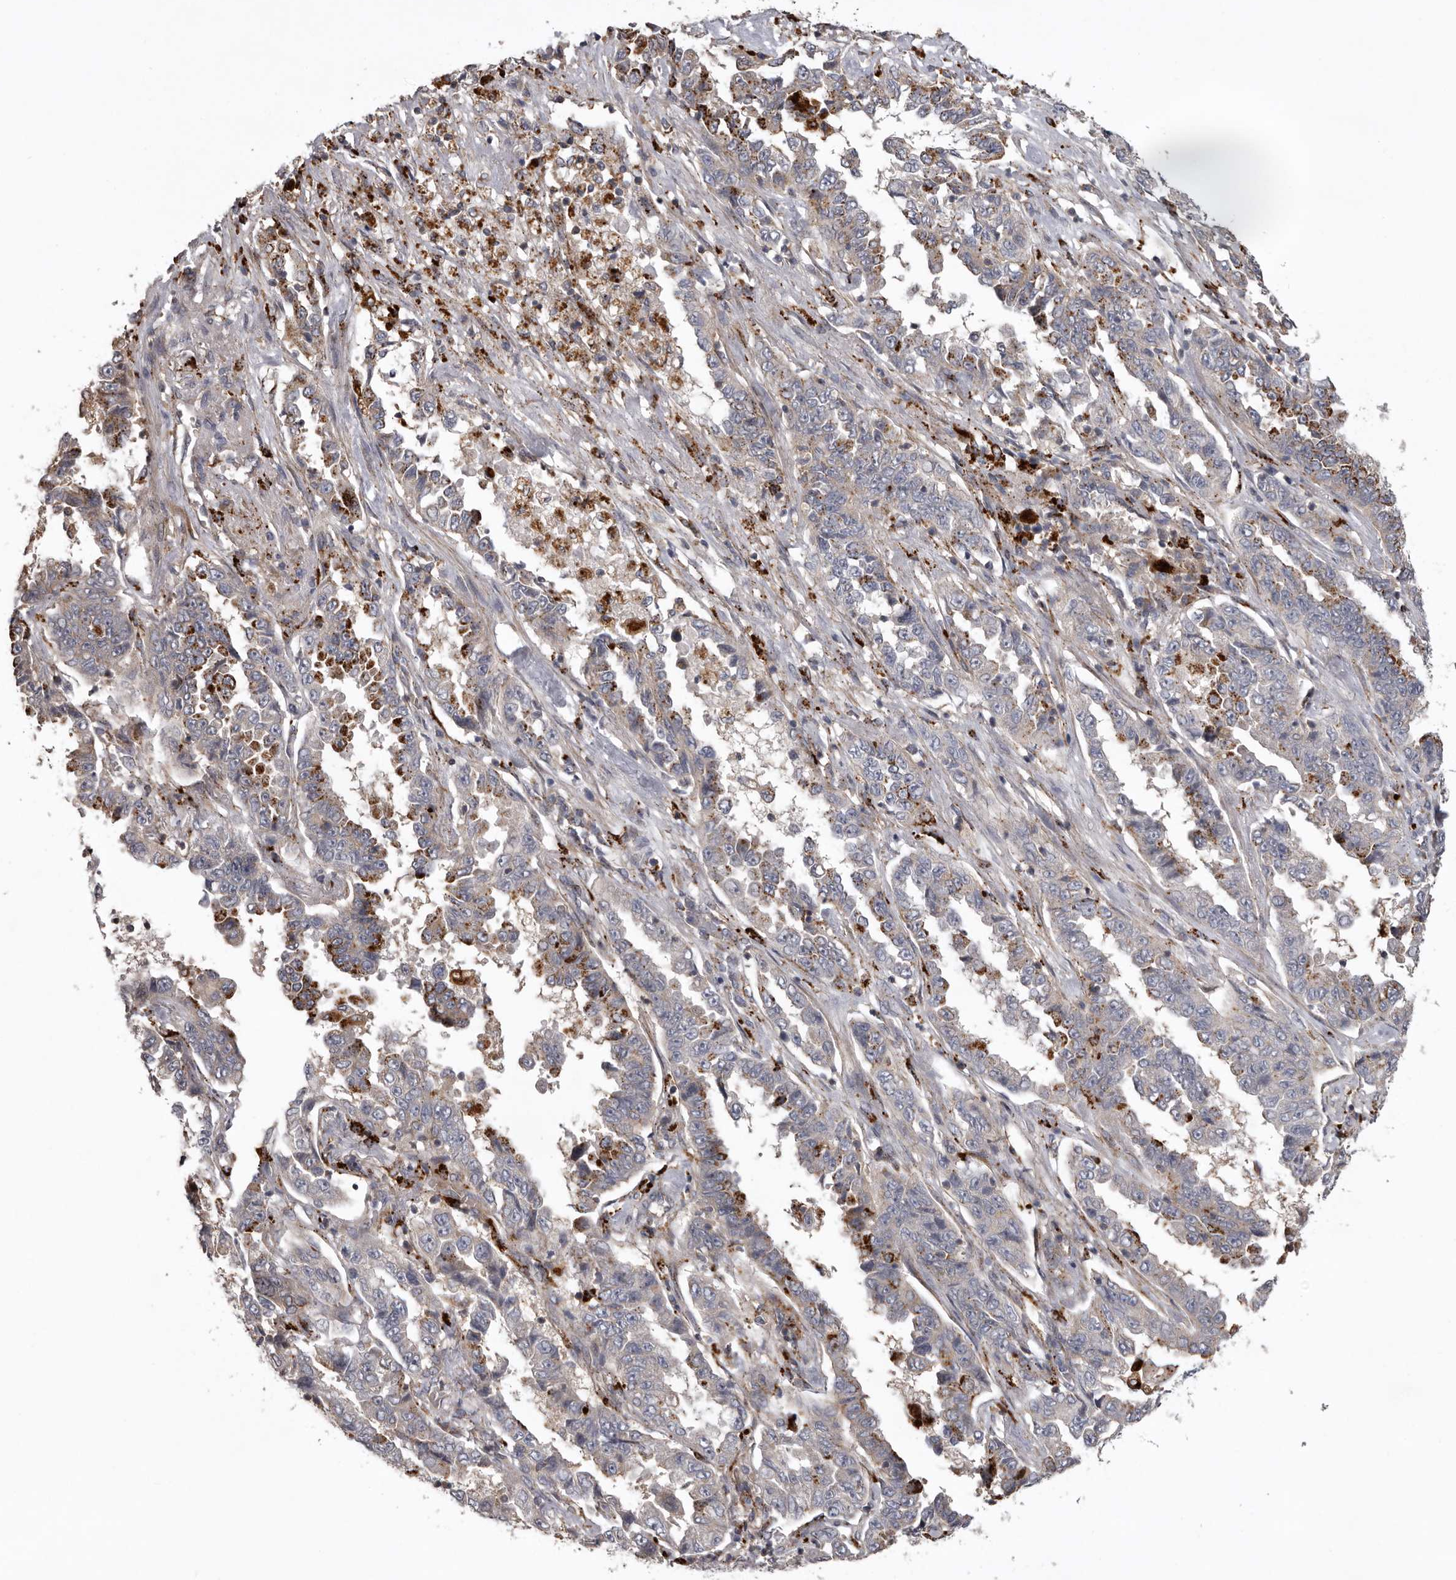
{"staining": {"intensity": "moderate", "quantity": "<25%", "location": "cytoplasmic/membranous"}, "tissue": "lung cancer", "cell_type": "Tumor cells", "image_type": "cancer", "snomed": [{"axis": "morphology", "description": "Adenocarcinoma, NOS"}, {"axis": "topography", "description": "Lung"}], "caption": "Immunohistochemical staining of human adenocarcinoma (lung) displays low levels of moderate cytoplasmic/membranous protein positivity in approximately <25% of tumor cells.", "gene": "WDR47", "patient": {"sex": "female", "age": 51}}